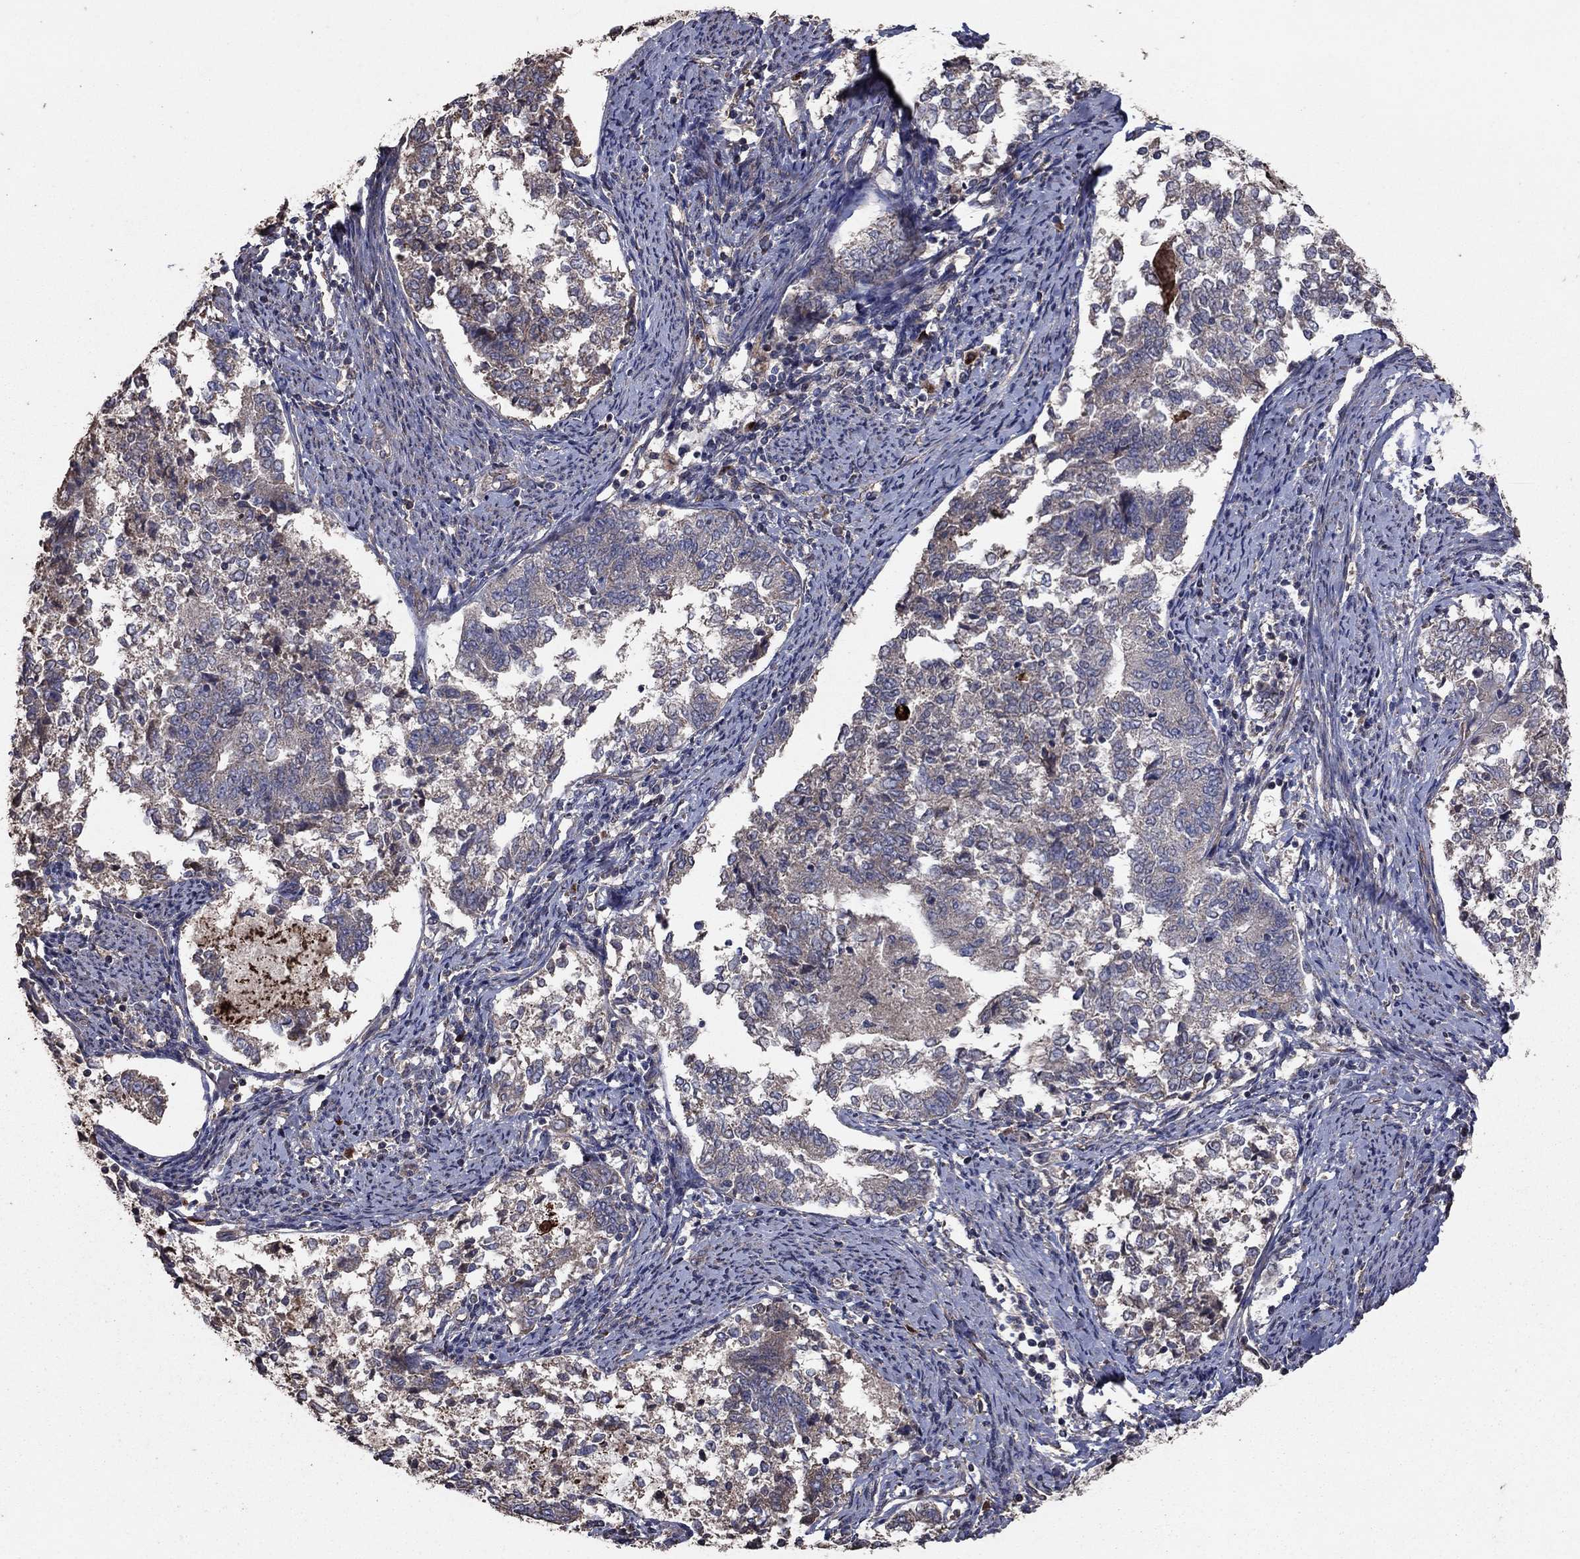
{"staining": {"intensity": "negative", "quantity": "none", "location": "none"}, "tissue": "endometrial cancer", "cell_type": "Tumor cells", "image_type": "cancer", "snomed": [{"axis": "morphology", "description": "Adenocarcinoma, NOS"}, {"axis": "topography", "description": "Endometrium"}], "caption": "An image of human adenocarcinoma (endometrial) is negative for staining in tumor cells. Brightfield microscopy of immunohistochemistry stained with DAB (3,3'-diaminobenzidine) (brown) and hematoxylin (blue), captured at high magnification.", "gene": "FLT4", "patient": {"sex": "female", "age": 65}}